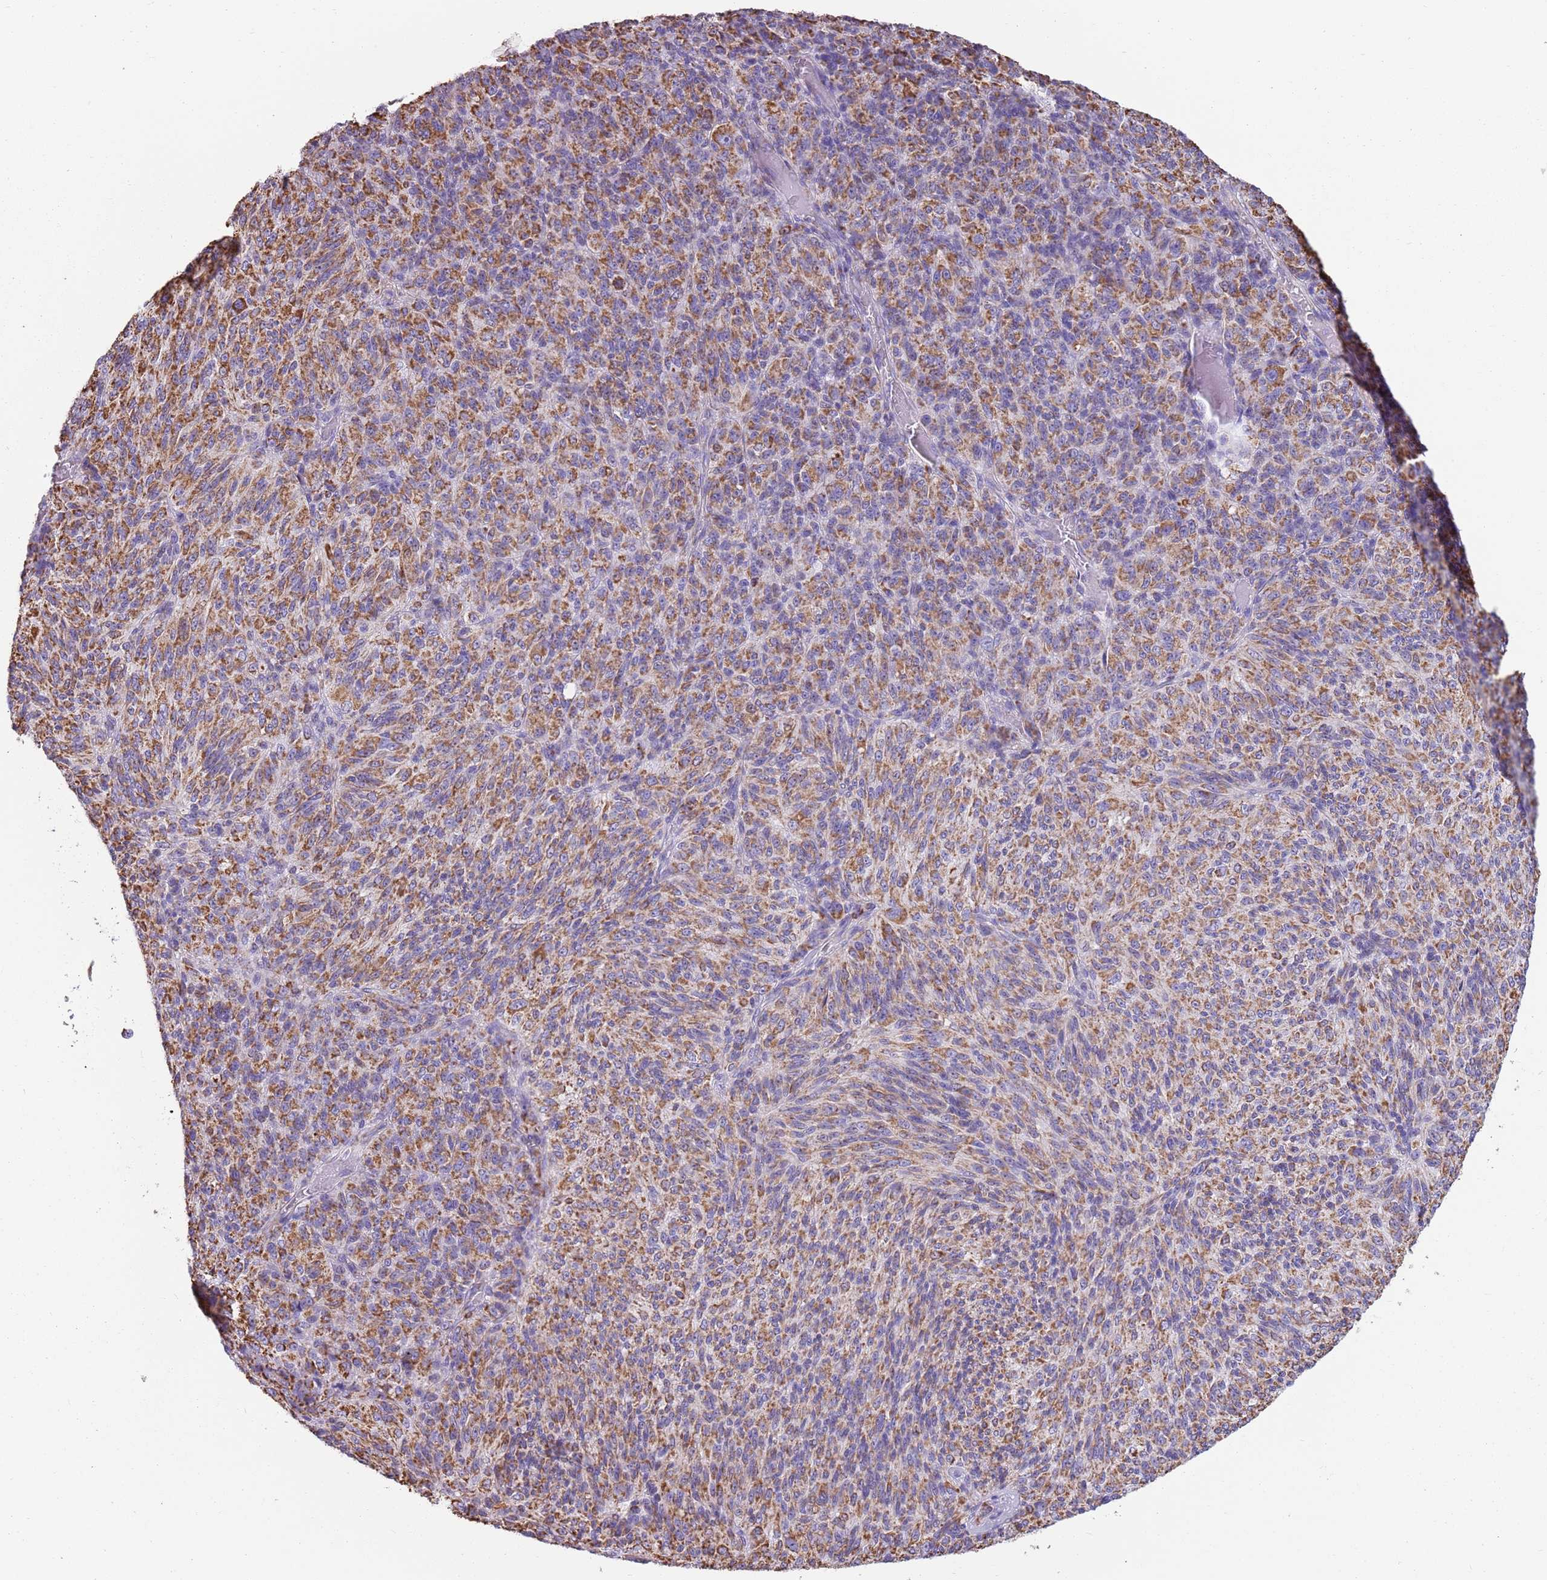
{"staining": {"intensity": "strong", "quantity": ">75%", "location": "cytoplasmic/membranous"}, "tissue": "melanoma", "cell_type": "Tumor cells", "image_type": "cancer", "snomed": [{"axis": "morphology", "description": "Malignant melanoma, Metastatic site"}, {"axis": "topography", "description": "Brain"}], "caption": "Melanoma stained for a protein demonstrates strong cytoplasmic/membranous positivity in tumor cells.", "gene": "TTLL1", "patient": {"sex": "female", "age": 56}}